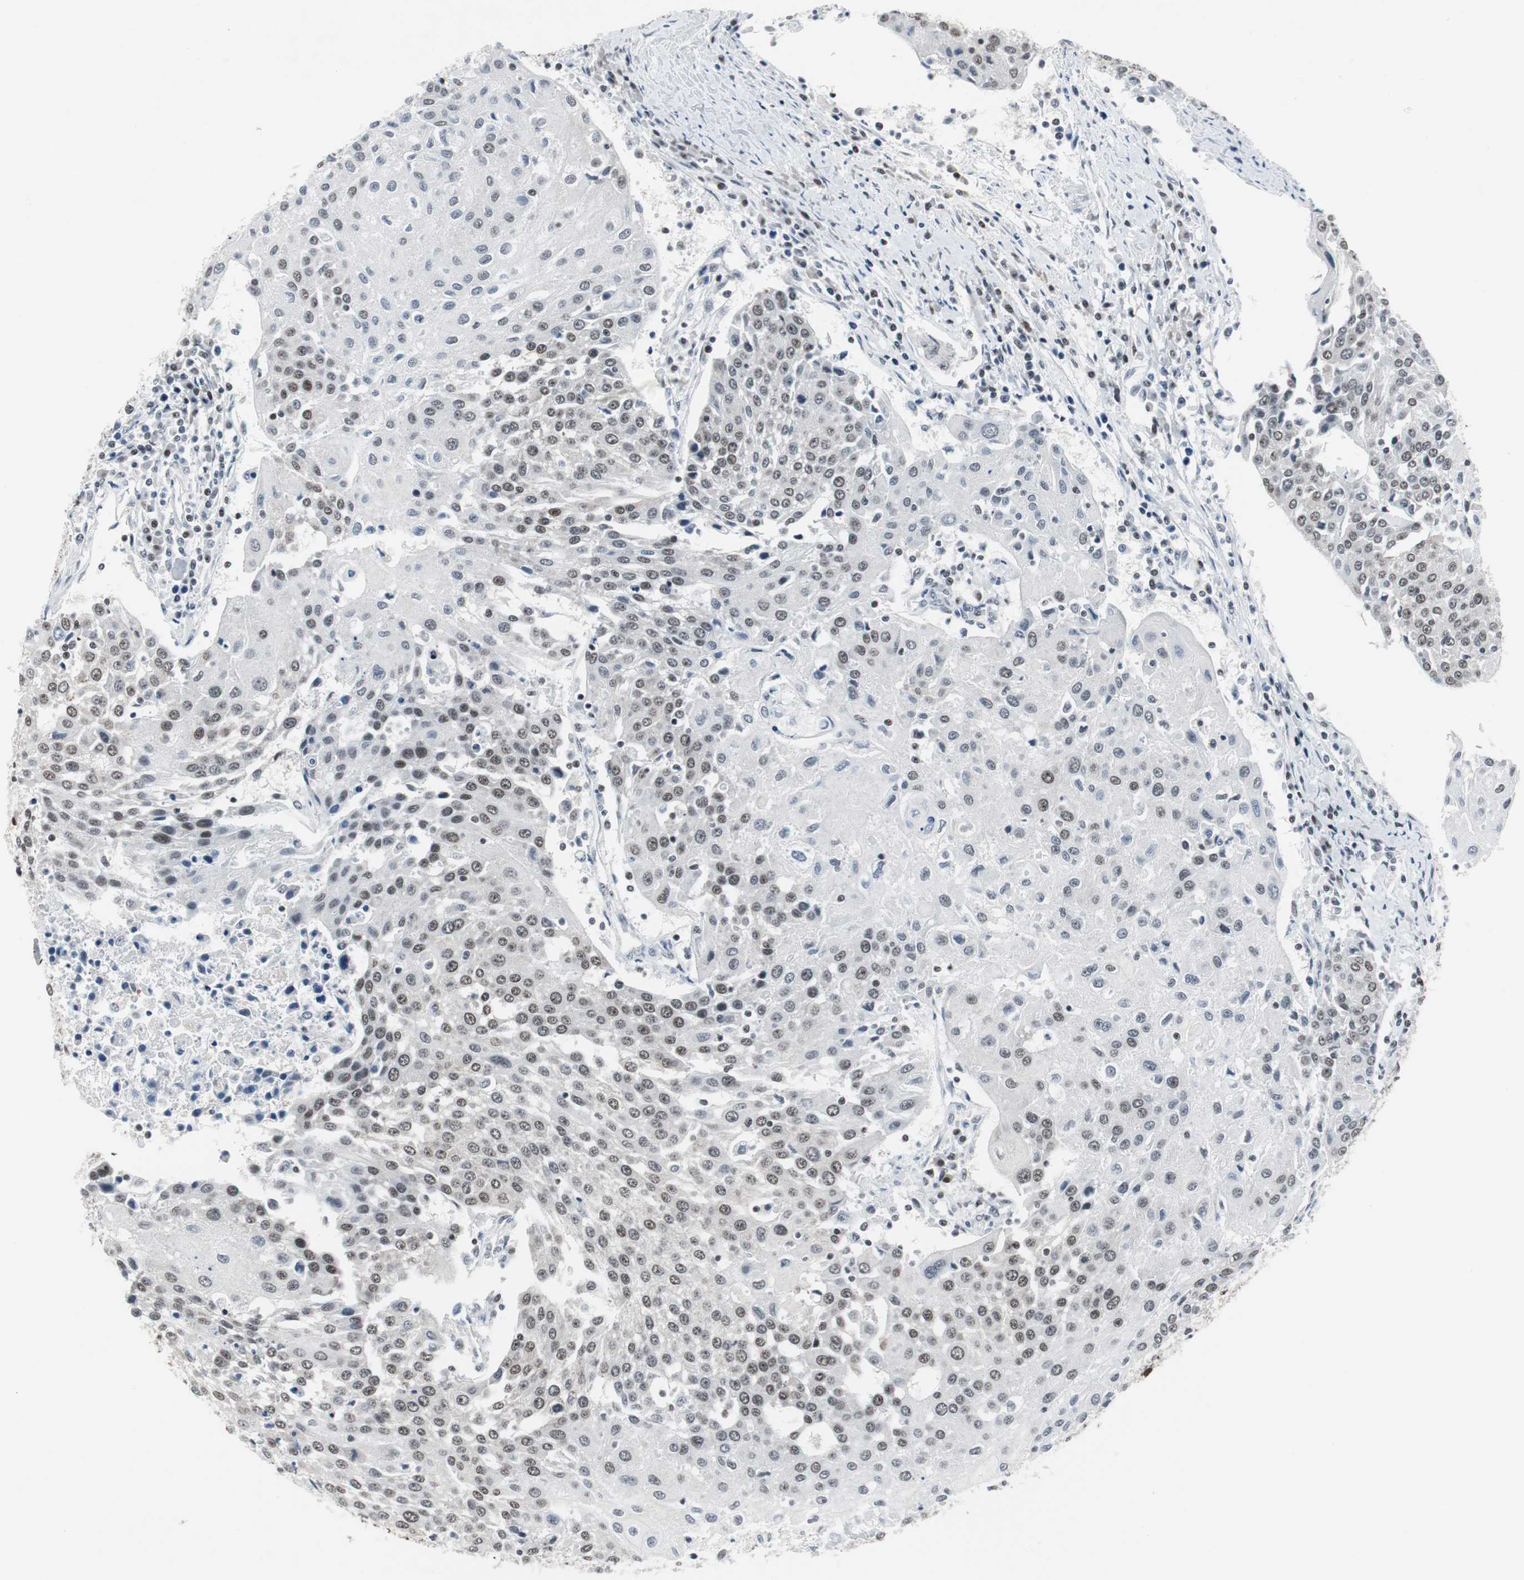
{"staining": {"intensity": "weak", "quantity": "25%-75%", "location": "nuclear"}, "tissue": "urothelial cancer", "cell_type": "Tumor cells", "image_type": "cancer", "snomed": [{"axis": "morphology", "description": "Urothelial carcinoma, High grade"}, {"axis": "topography", "description": "Urinary bladder"}], "caption": "A histopathology image showing weak nuclear positivity in about 25%-75% of tumor cells in high-grade urothelial carcinoma, as visualized by brown immunohistochemical staining.", "gene": "RAD9A", "patient": {"sex": "female", "age": 85}}